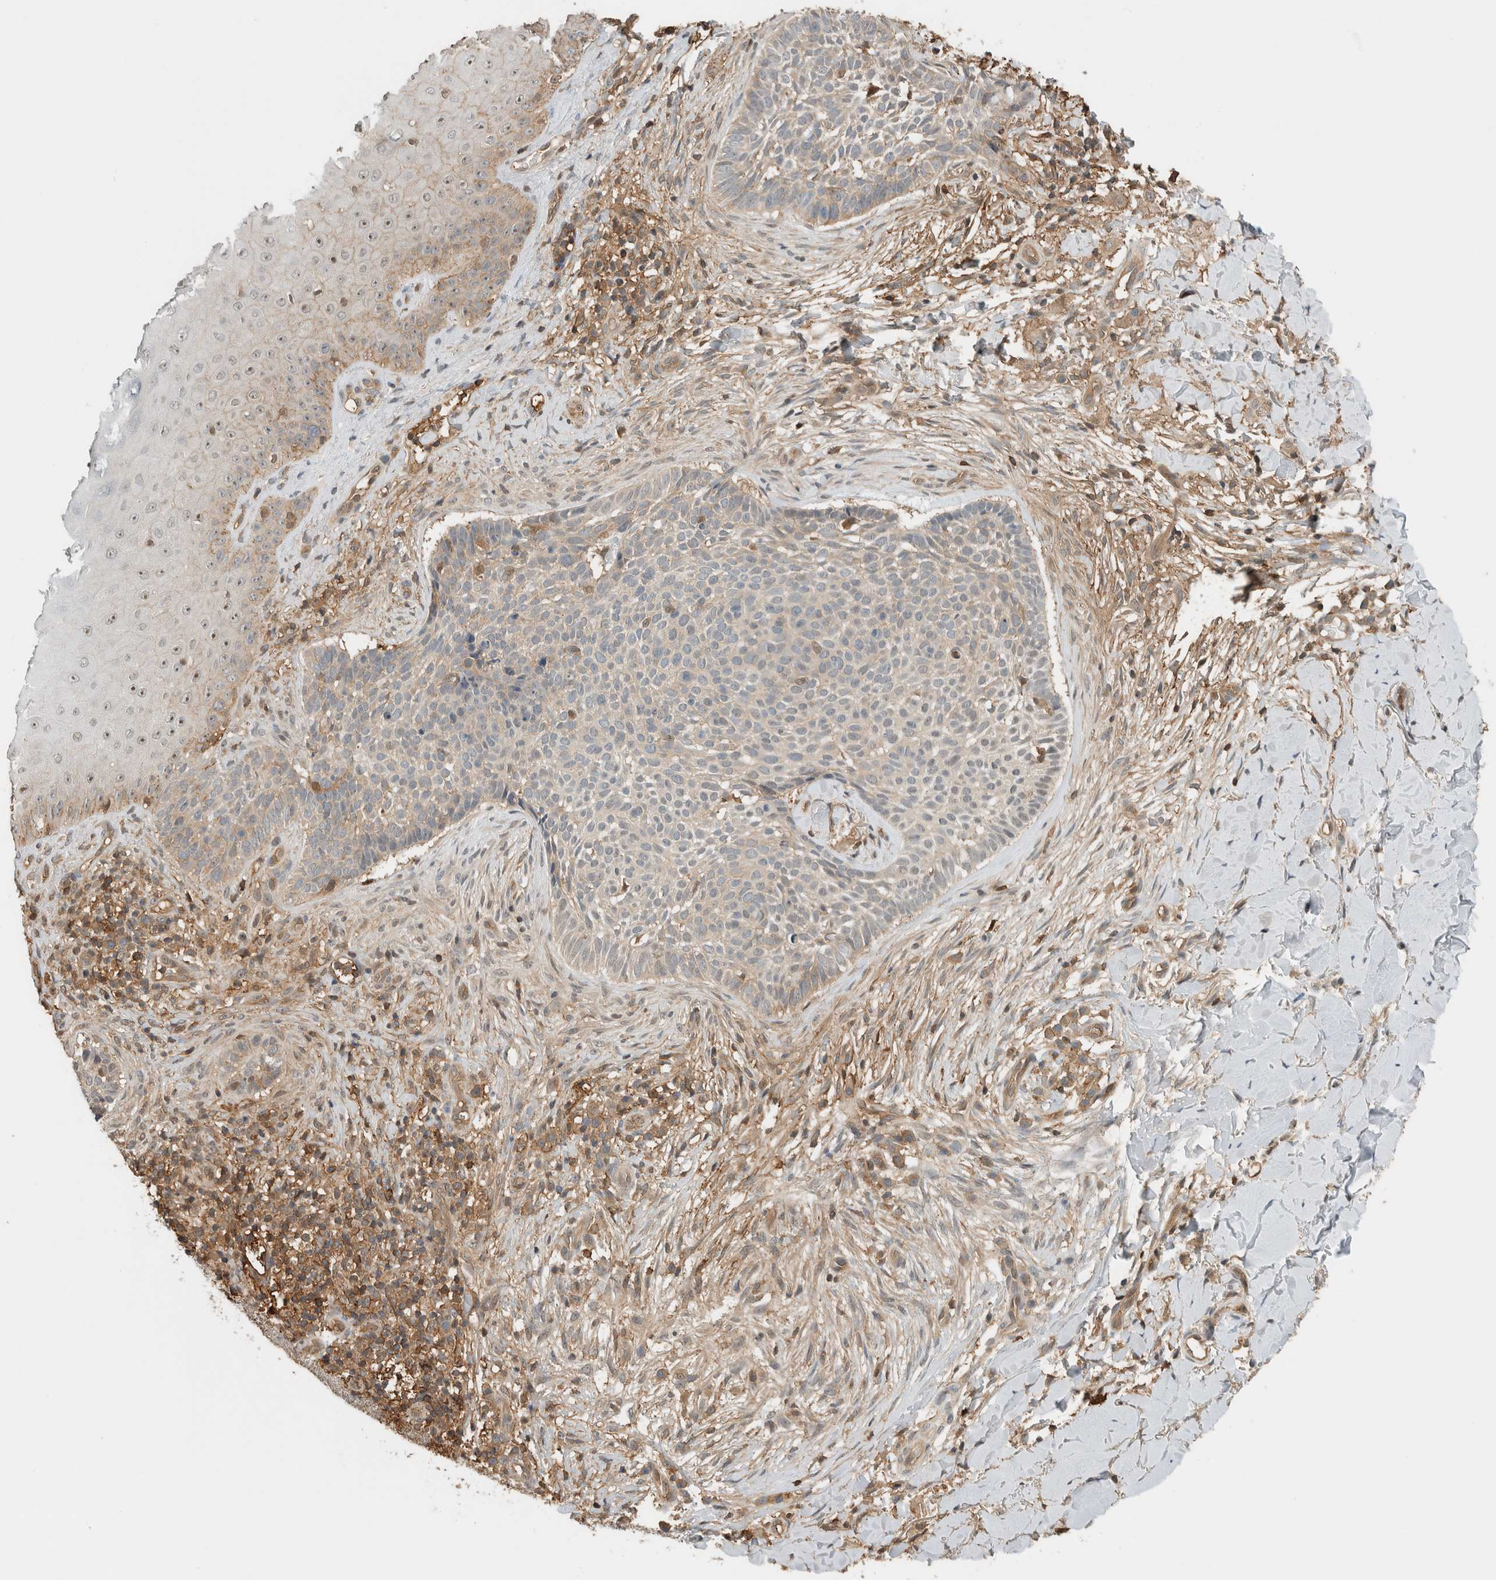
{"staining": {"intensity": "weak", "quantity": "<25%", "location": "cytoplasmic/membranous"}, "tissue": "skin cancer", "cell_type": "Tumor cells", "image_type": "cancer", "snomed": [{"axis": "morphology", "description": "Normal tissue, NOS"}, {"axis": "morphology", "description": "Basal cell carcinoma"}, {"axis": "topography", "description": "Skin"}], "caption": "Tumor cells show no significant protein staining in skin cancer.", "gene": "PFDN4", "patient": {"sex": "male", "age": 67}}